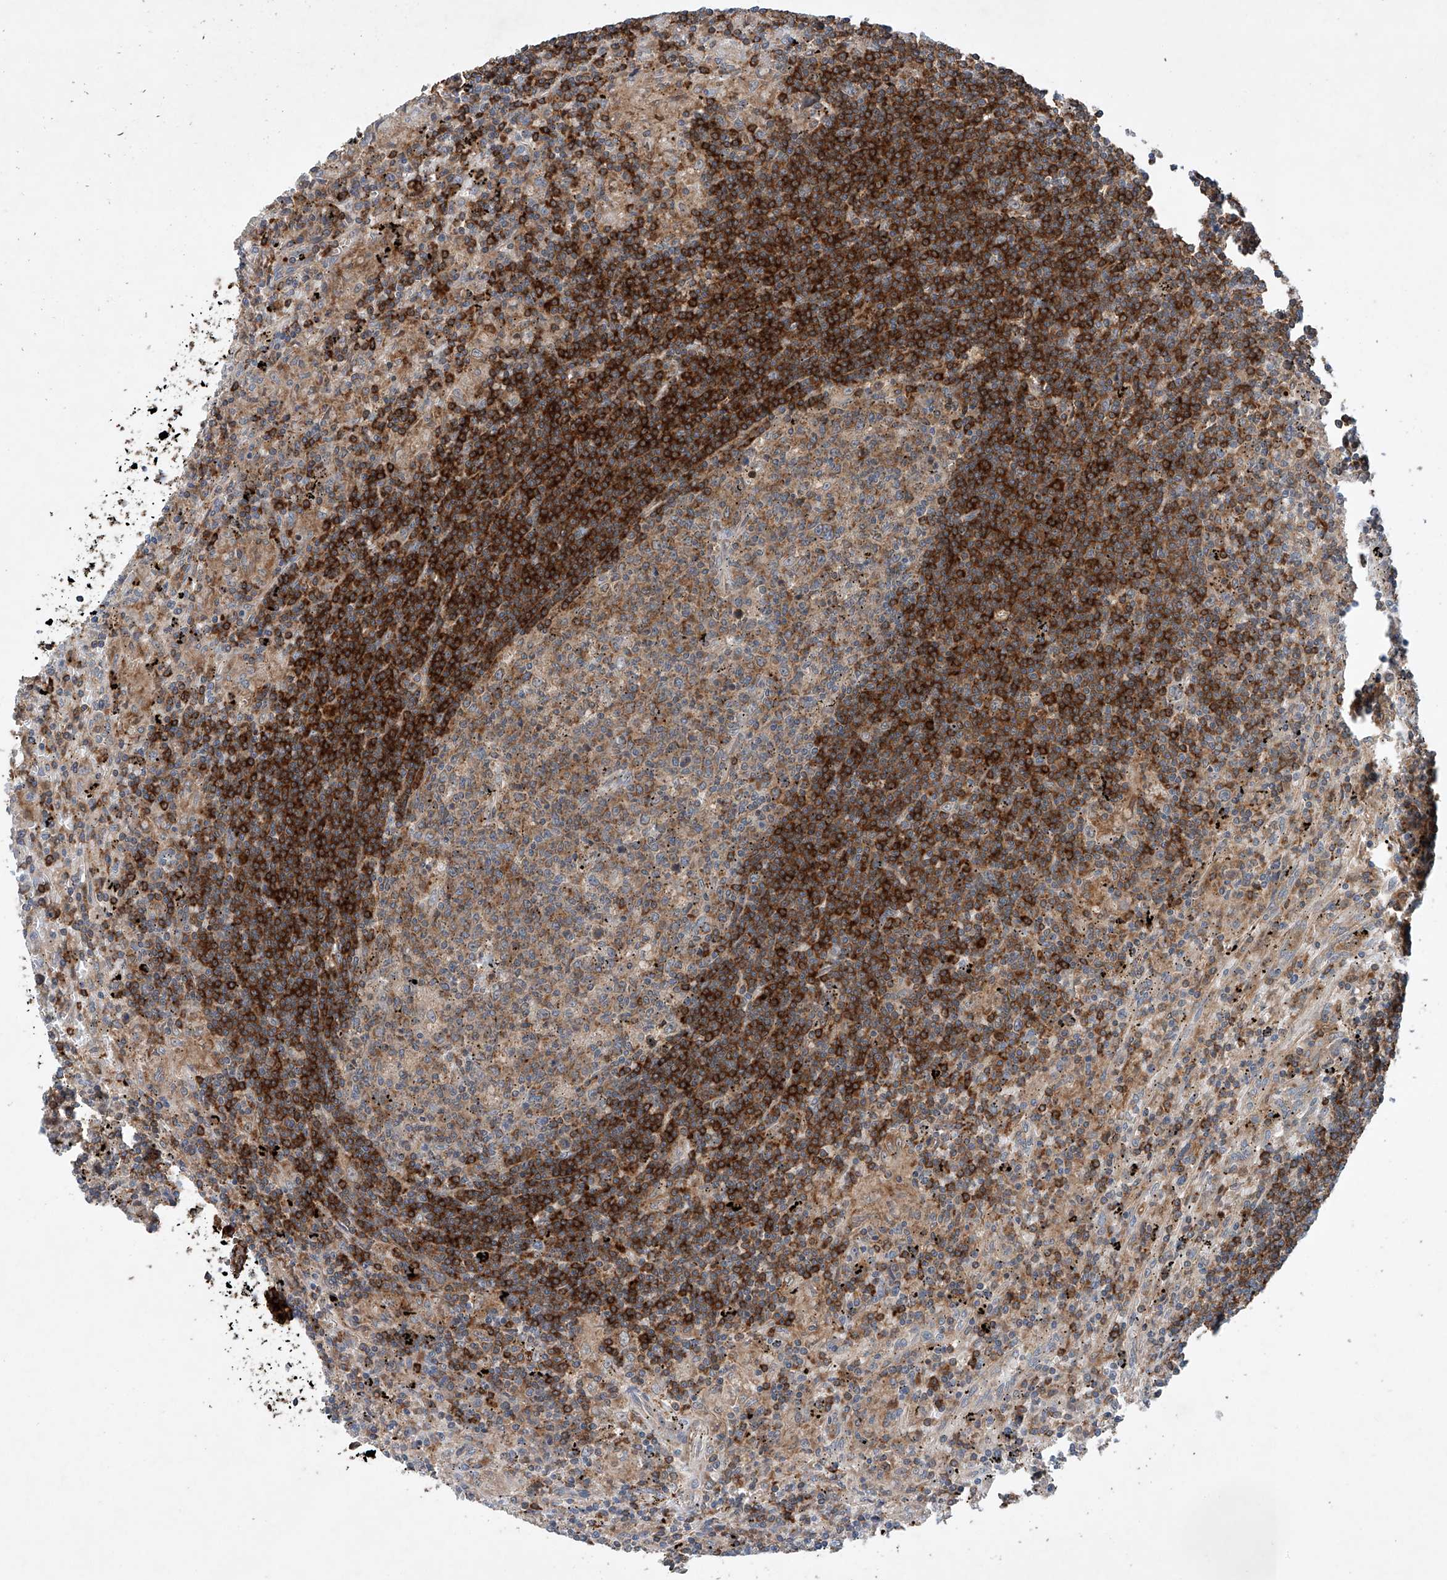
{"staining": {"intensity": "strong", "quantity": ">75%", "location": "cytoplasmic/membranous"}, "tissue": "lymphoma", "cell_type": "Tumor cells", "image_type": "cancer", "snomed": [{"axis": "morphology", "description": "Malignant lymphoma, non-Hodgkin's type, Low grade"}, {"axis": "topography", "description": "Spleen"}], "caption": "A brown stain labels strong cytoplasmic/membranous expression of a protein in lymphoma tumor cells.", "gene": "CEP85L", "patient": {"sex": "male", "age": 76}}